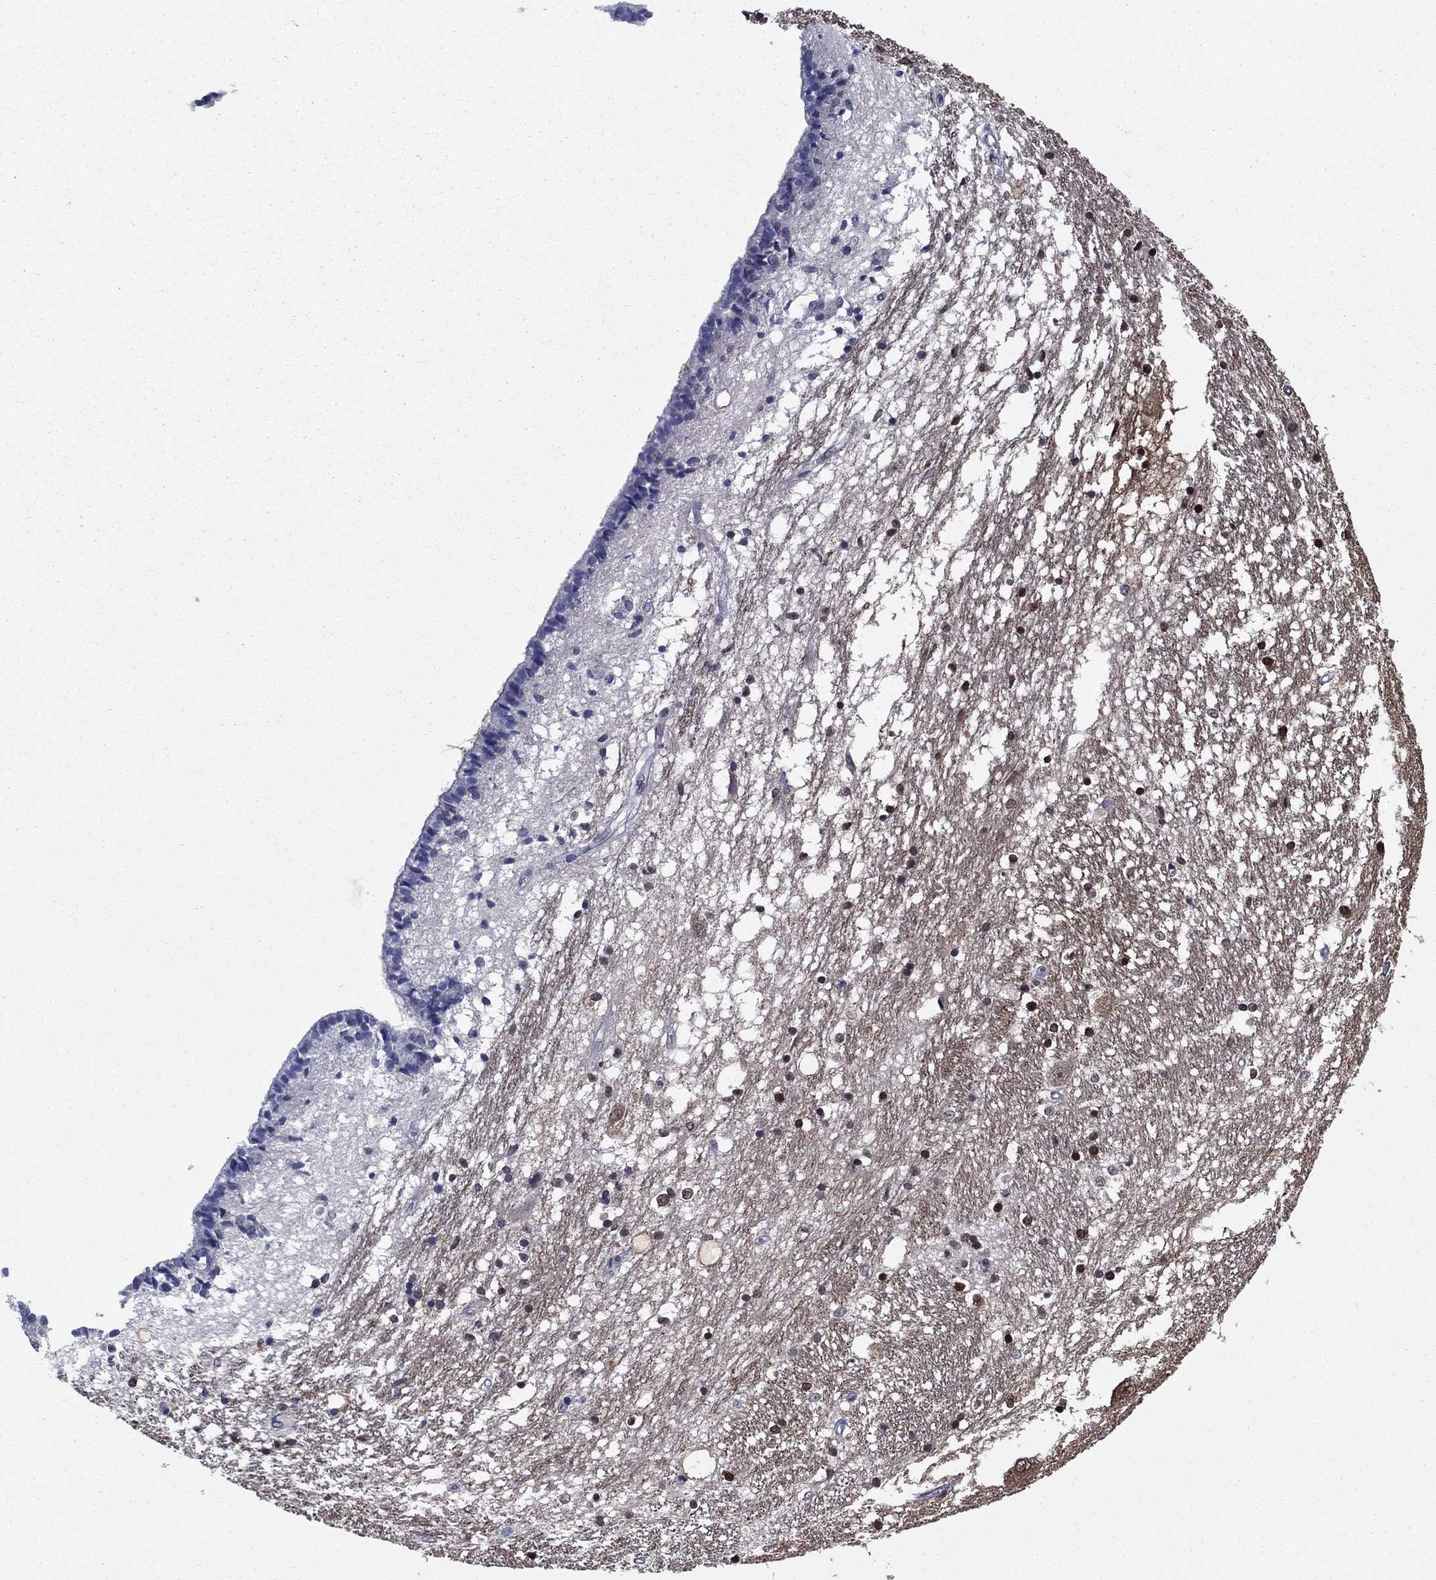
{"staining": {"intensity": "moderate", "quantity": "<25%", "location": "cytoplasmic/membranous"}, "tissue": "caudate", "cell_type": "Glial cells", "image_type": "normal", "snomed": [{"axis": "morphology", "description": "Normal tissue, NOS"}, {"axis": "topography", "description": "Lateral ventricle wall"}], "caption": "Protein expression analysis of benign caudate exhibits moderate cytoplasmic/membranous positivity in about <25% of glial cells.", "gene": "STMN1", "patient": {"sex": "female", "age": 71}}